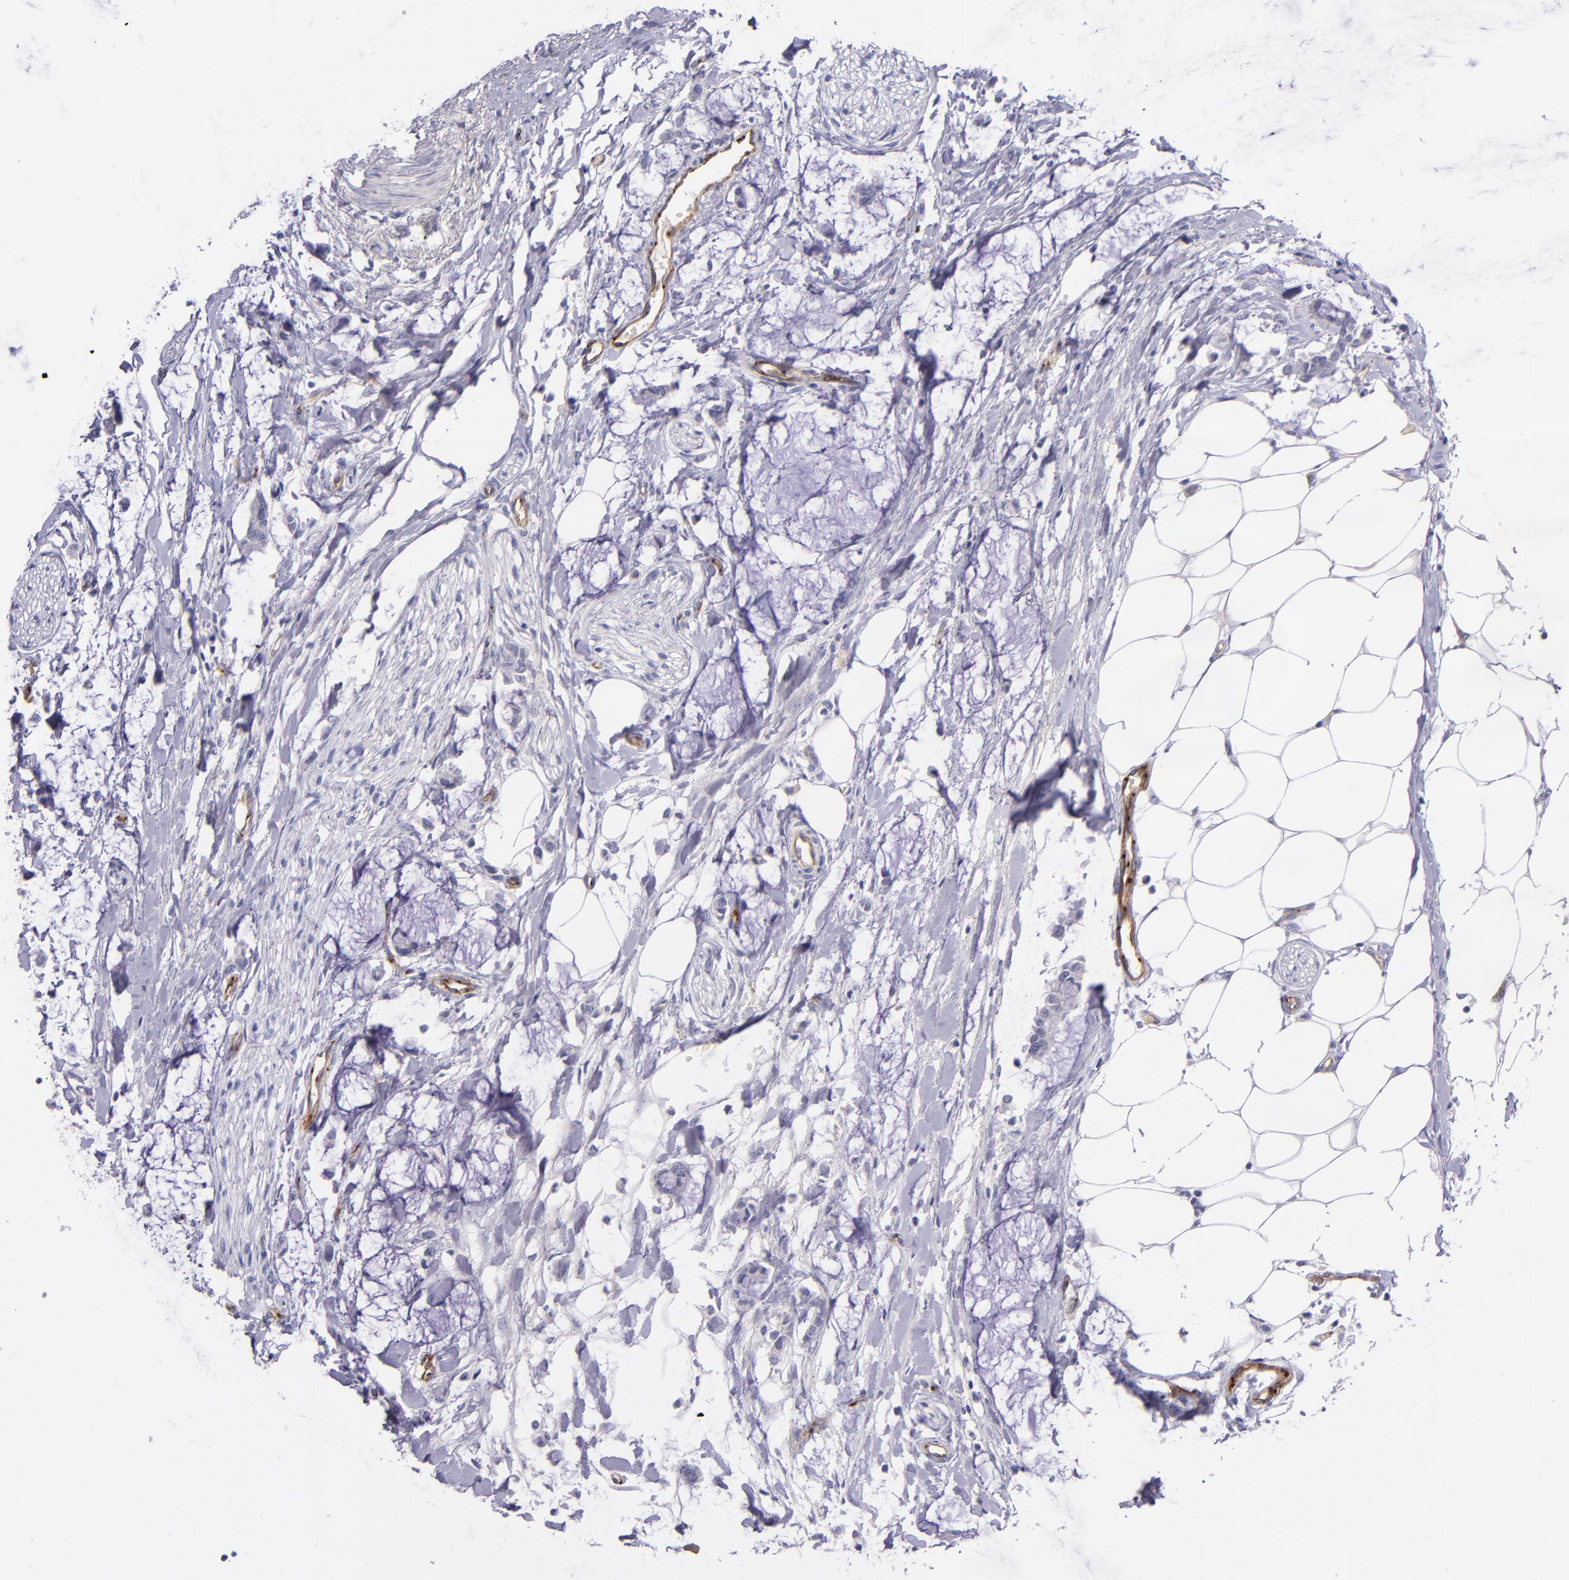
{"staining": {"intensity": "negative", "quantity": "none", "location": "none"}, "tissue": "colorectal cancer", "cell_type": "Tumor cells", "image_type": "cancer", "snomed": [{"axis": "morphology", "description": "Normal tissue, NOS"}, {"axis": "morphology", "description": "Adenocarcinoma, NOS"}, {"axis": "topography", "description": "Colon"}, {"axis": "topography", "description": "Peripheral nerve tissue"}], "caption": "Immunohistochemistry (IHC) image of adenocarcinoma (colorectal) stained for a protein (brown), which reveals no staining in tumor cells.", "gene": "NOS3", "patient": {"sex": "male", "age": 14}}